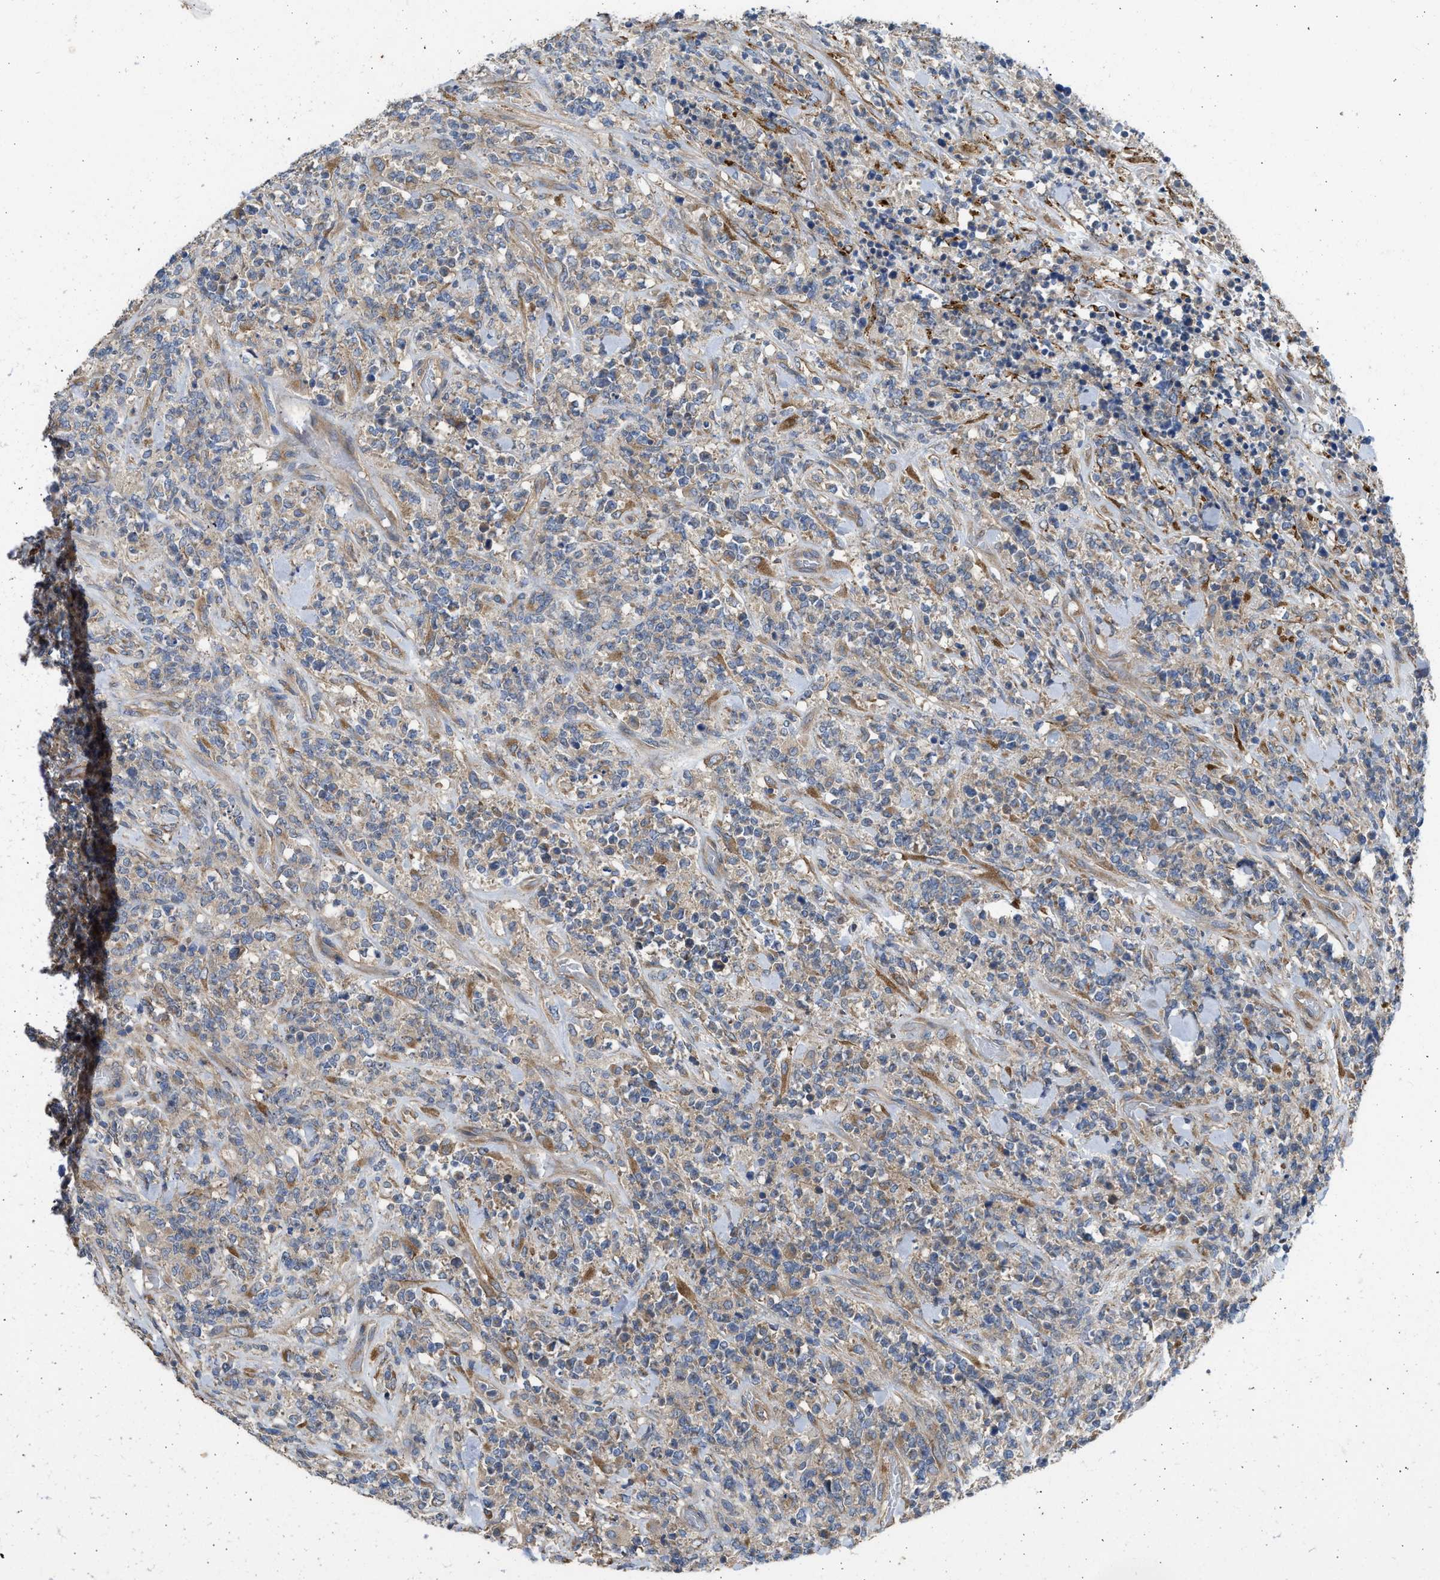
{"staining": {"intensity": "moderate", "quantity": "<25%", "location": "cytoplasmic/membranous"}, "tissue": "lymphoma", "cell_type": "Tumor cells", "image_type": "cancer", "snomed": [{"axis": "morphology", "description": "Malignant lymphoma, non-Hodgkin's type, High grade"}, {"axis": "topography", "description": "Soft tissue"}], "caption": "This is a histology image of immunohistochemistry staining of lymphoma, which shows moderate staining in the cytoplasmic/membranous of tumor cells.", "gene": "CSRNP2", "patient": {"sex": "male", "age": 18}}